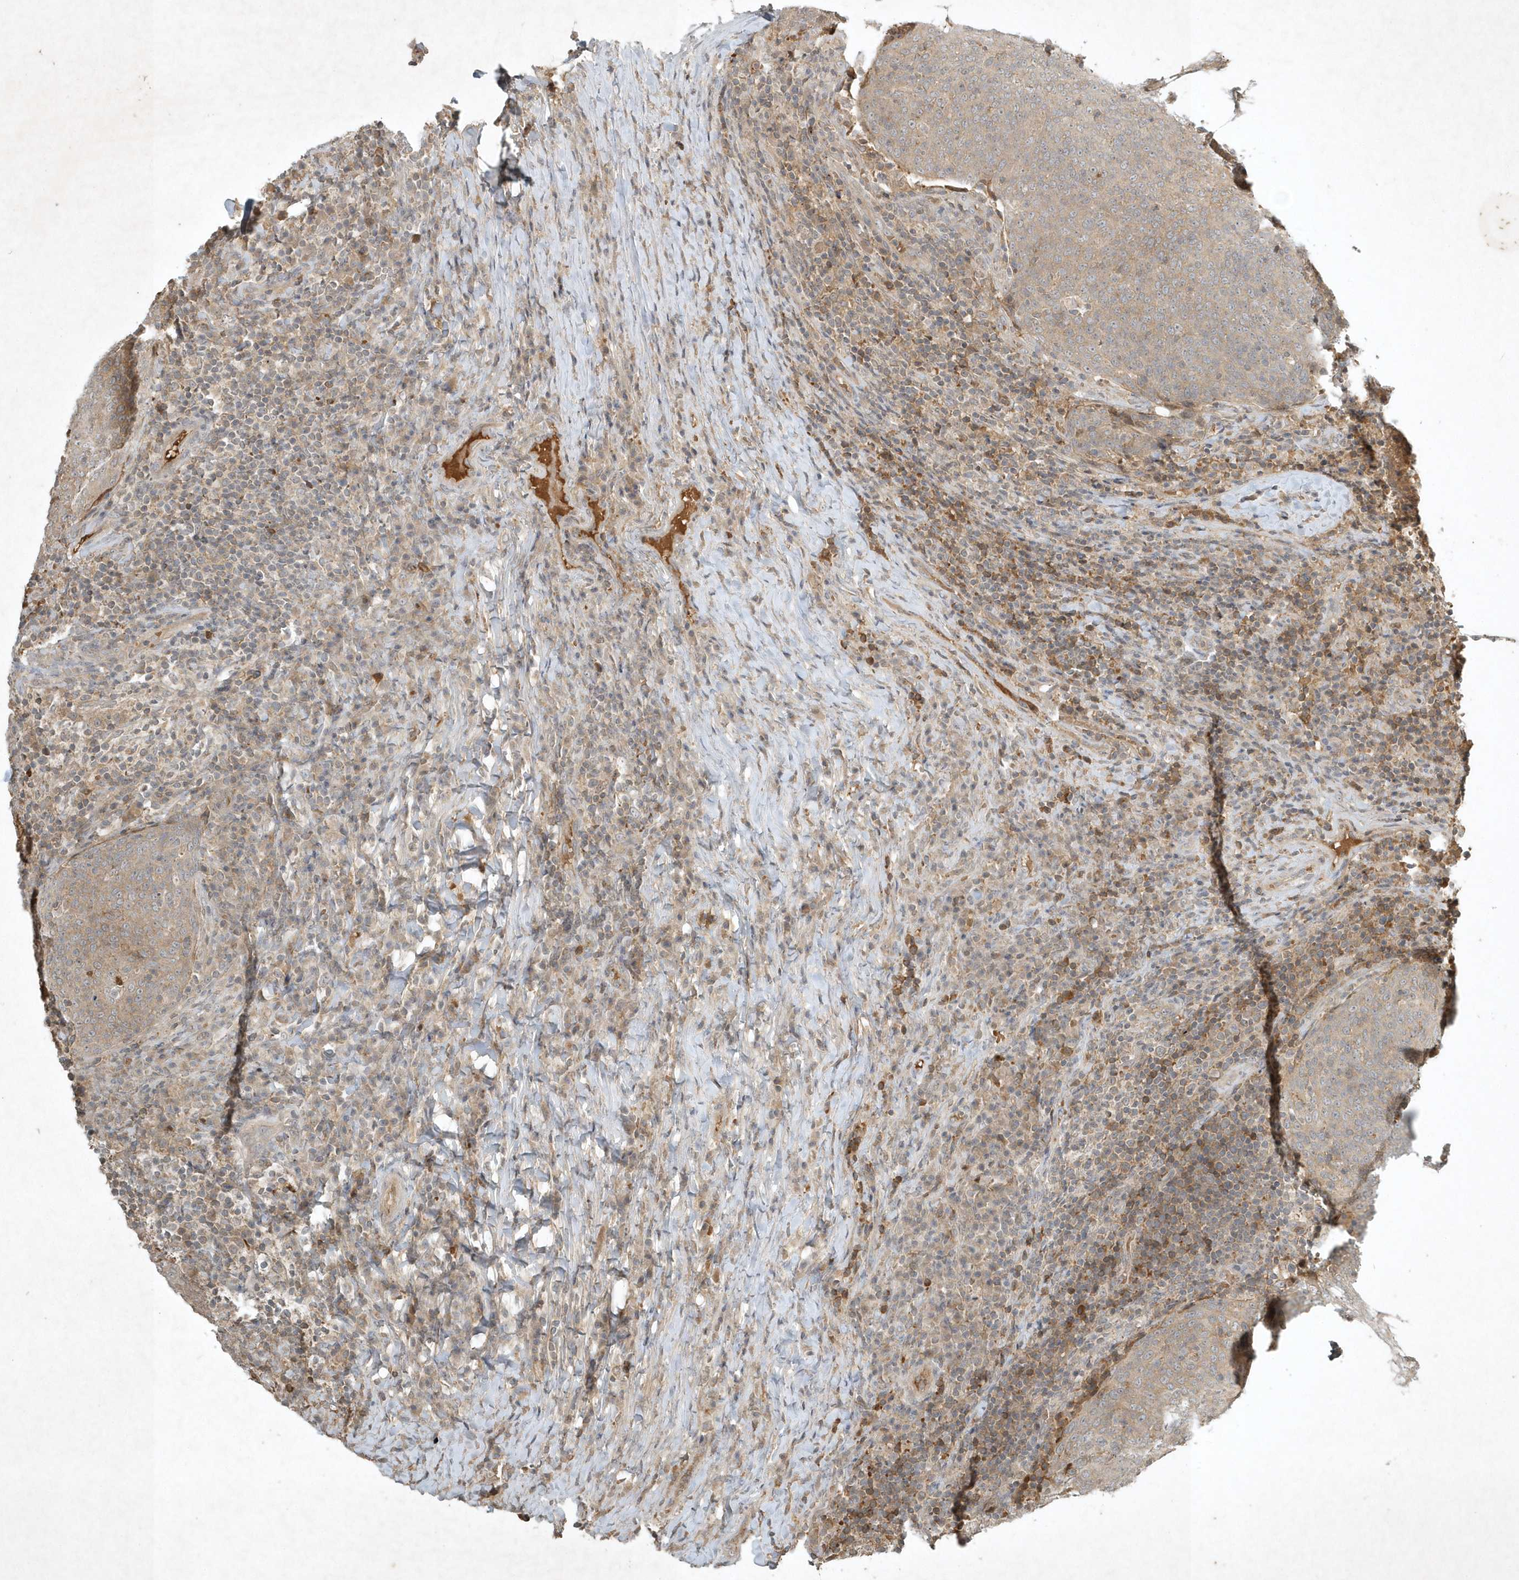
{"staining": {"intensity": "weak", "quantity": "<25%", "location": "cytoplasmic/membranous"}, "tissue": "head and neck cancer", "cell_type": "Tumor cells", "image_type": "cancer", "snomed": [{"axis": "morphology", "description": "Squamous cell carcinoma, NOS"}, {"axis": "morphology", "description": "Squamous cell carcinoma, metastatic, NOS"}, {"axis": "topography", "description": "Lymph node"}, {"axis": "topography", "description": "Head-Neck"}], "caption": "Immunohistochemical staining of head and neck cancer (squamous cell carcinoma) exhibits no significant staining in tumor cells.", "gene": "TNFAIP6", "patient": {"sex": "male", "age": 62}}